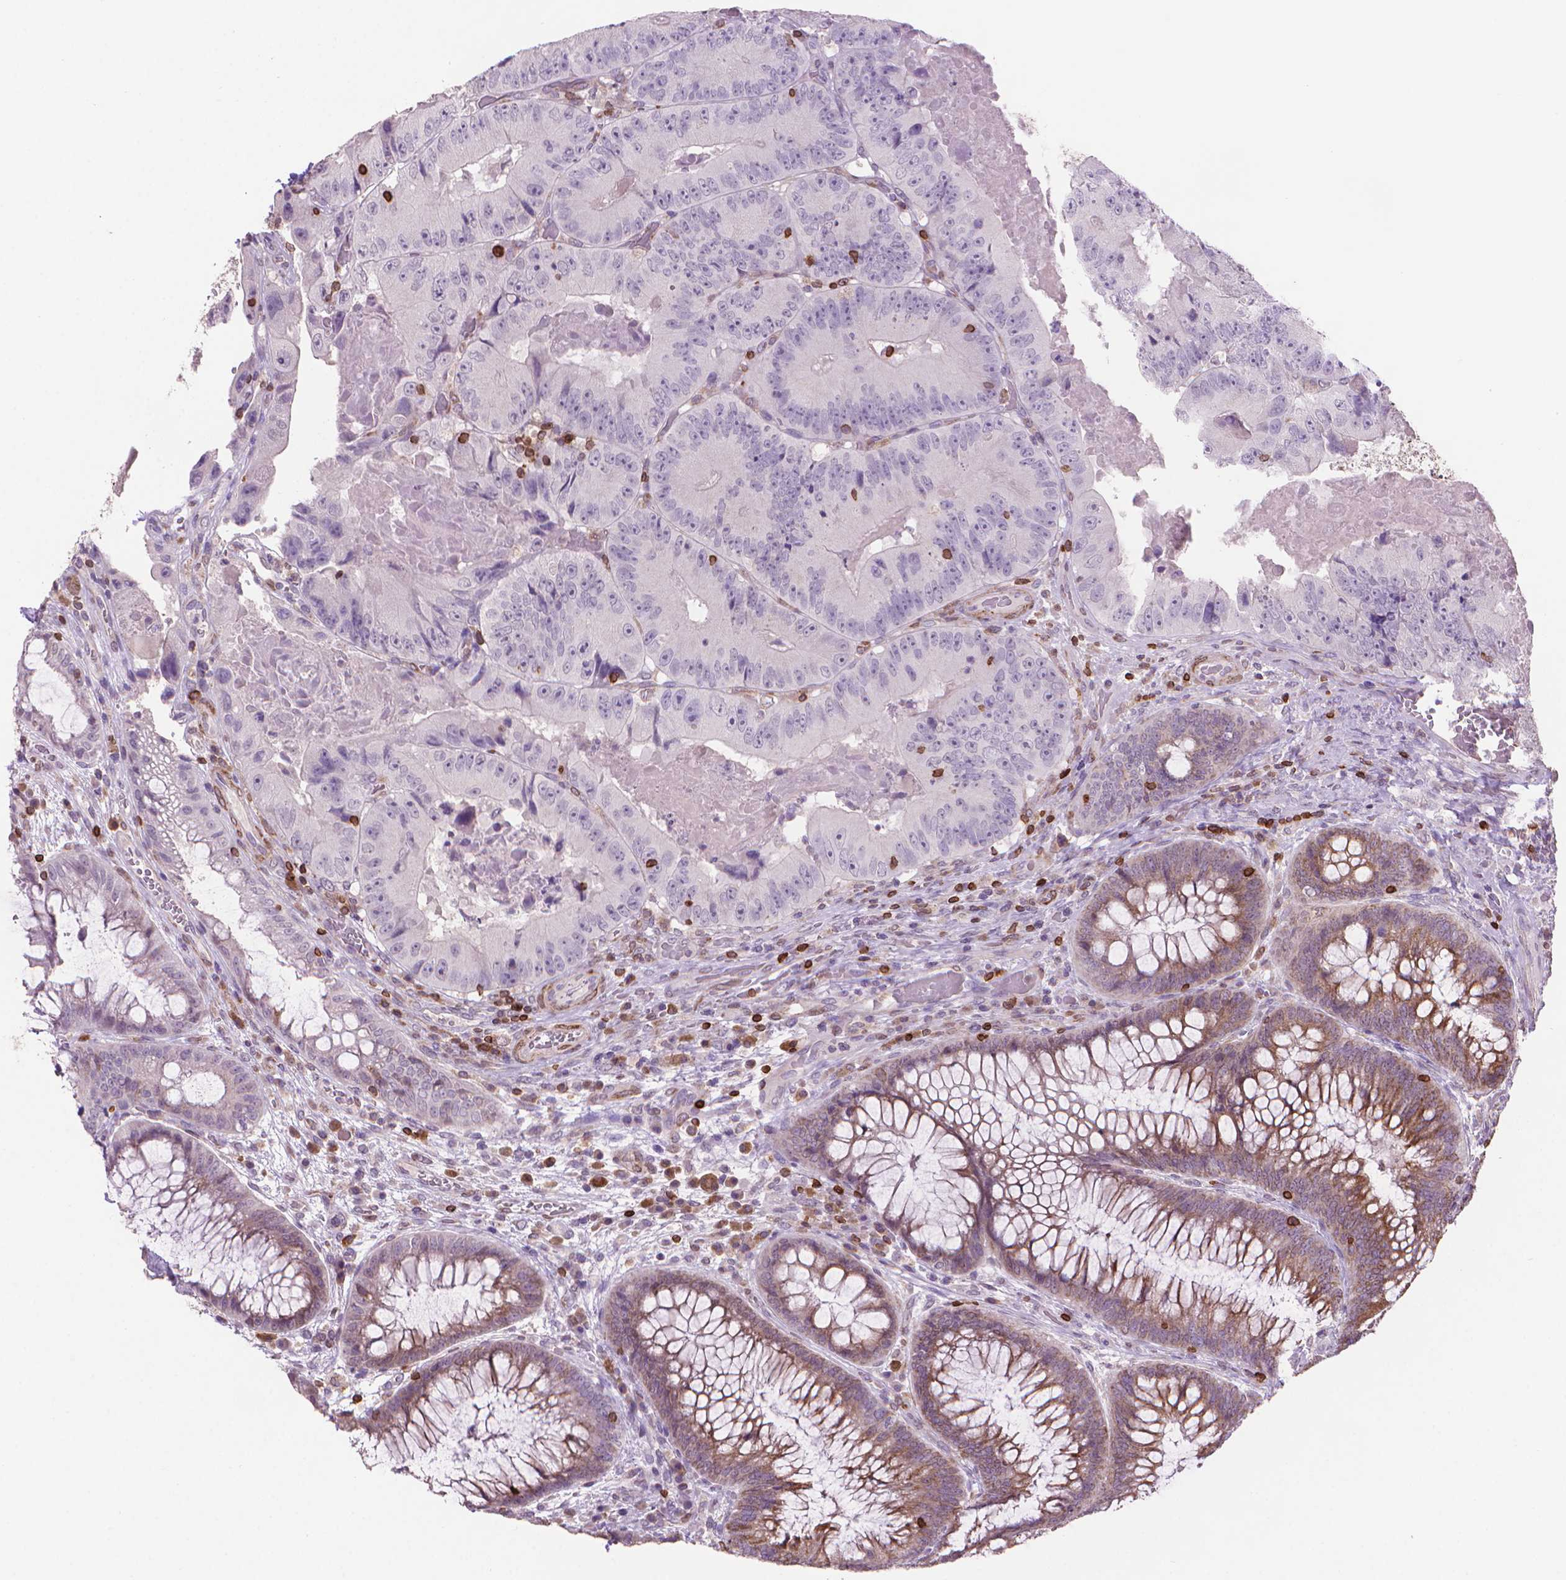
{"staining": {"intensity": "negative", "quantity": "none", "location": "none"}, "tissue": "colorectal cancer", "cell_type": "Tumor cells", "image_type": "cancer", "snomed": [{"axis": "morphology", "description": "Adenocarcinoma, NOS"}, {"axis": "topography", "description": "Colon"}], "caption": "Colorectal cancer (adenocarcinoma) stained for a protein using immunohistochemistry exhibits no expression tumor cells.", "gene": "BCL2", "patient": {"sex": "female", "age": 86}}